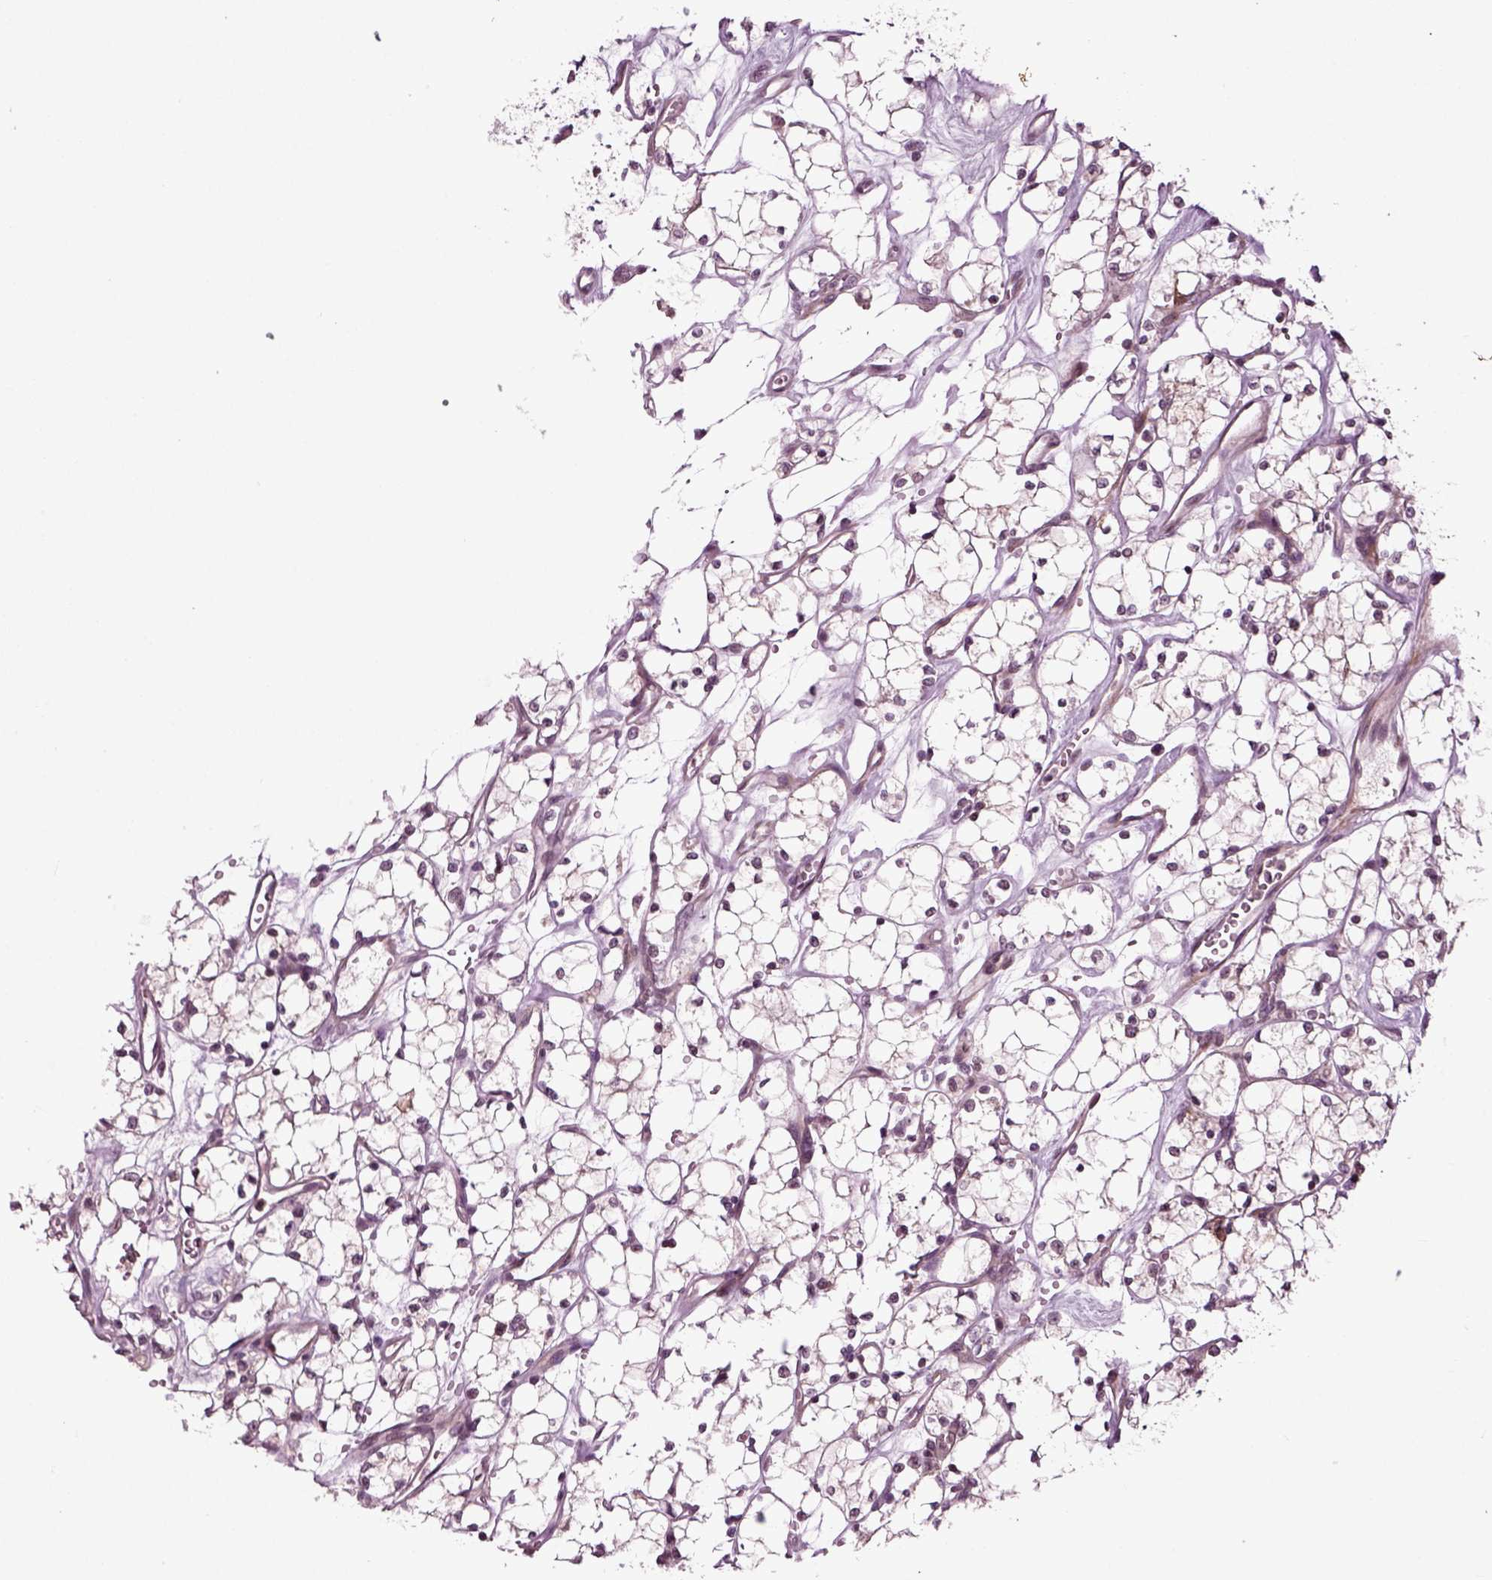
{"staining": {"intensity": "negative", "quantity": "none", "location": "none"}, "tissue": "renal cancer", "cell_type": "Tumor cells", "image_type": "cancer", "snomed": [{"axis": "morphology", "description": "Adenocarcinoma, NOS"}, {"axis": "topography", "description": "Kidney"}], "caption": "IHC of human renal cancer reveals no positivity in tumor cells. (DAB immunohistochemistry visualized using brightfield microscopy, high magnification).", "gene": "KNSTRN", "patient": {"sex": "female", "age": 69}}